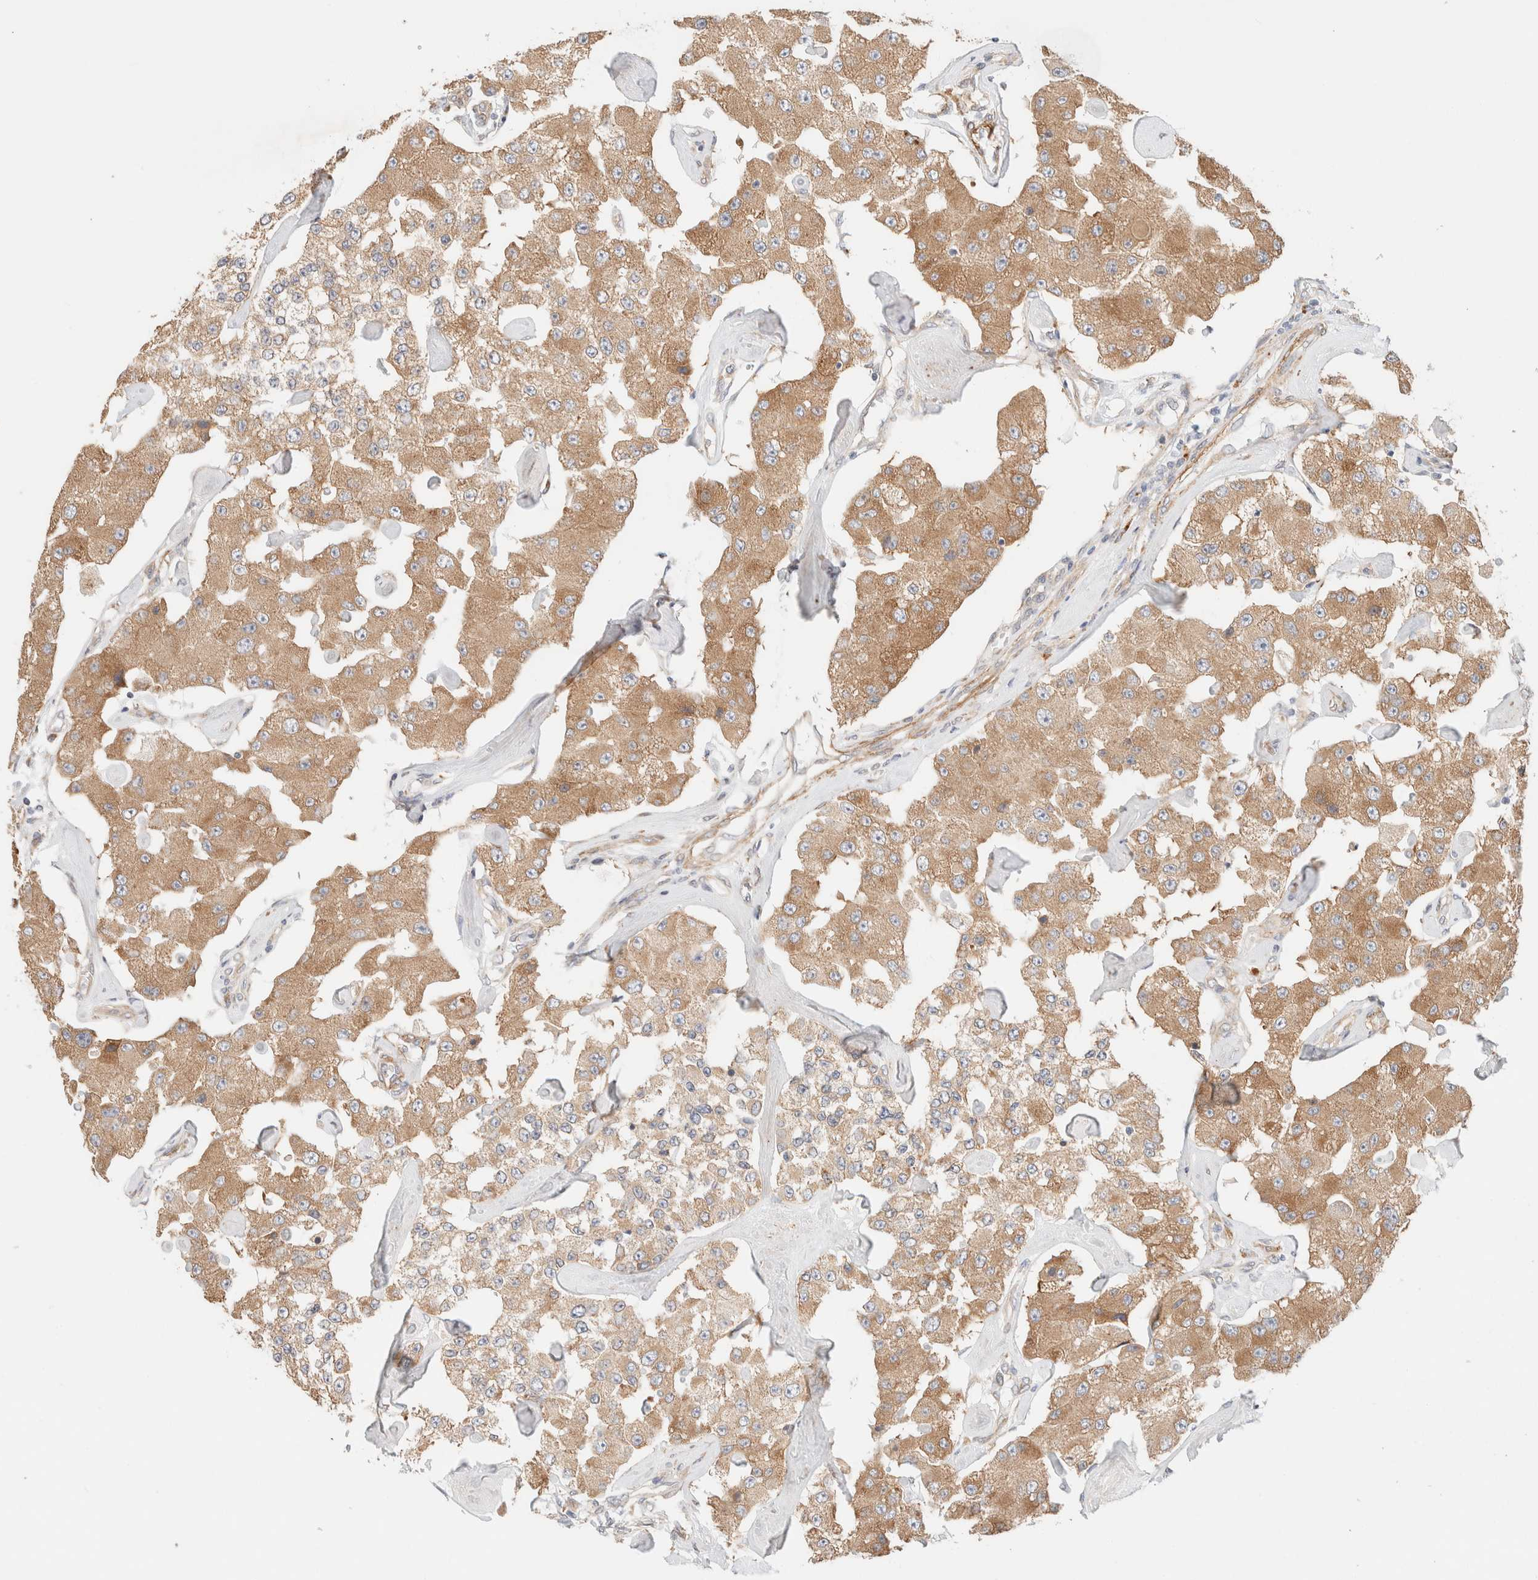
{"staining": {"intensity": "moderate", "quantity": ">75%", "location": "cytoplasmic/membranous"}, "tissue": "carcinoid", "cell_type": "Tumor cells", "image_type": "cancer", "snomed": [{"axis": "morphology", "description": "Carcinoid, malignant, NOS"}, {"axis": "topography", "description": "Pancreas"}], "caption": "High-magnification brightfield microscopy of carcinoid (malignant) stained with DAB (3,3'-diaminobenzidine) (brown) and counterstained with hematoxylin (blue). tumor cells exhibit moderate cytoplasmic/membranous staining is present in about>75% of cells.", "gene": "RRP15", "patient": {"sex": "male", "age": 41}}